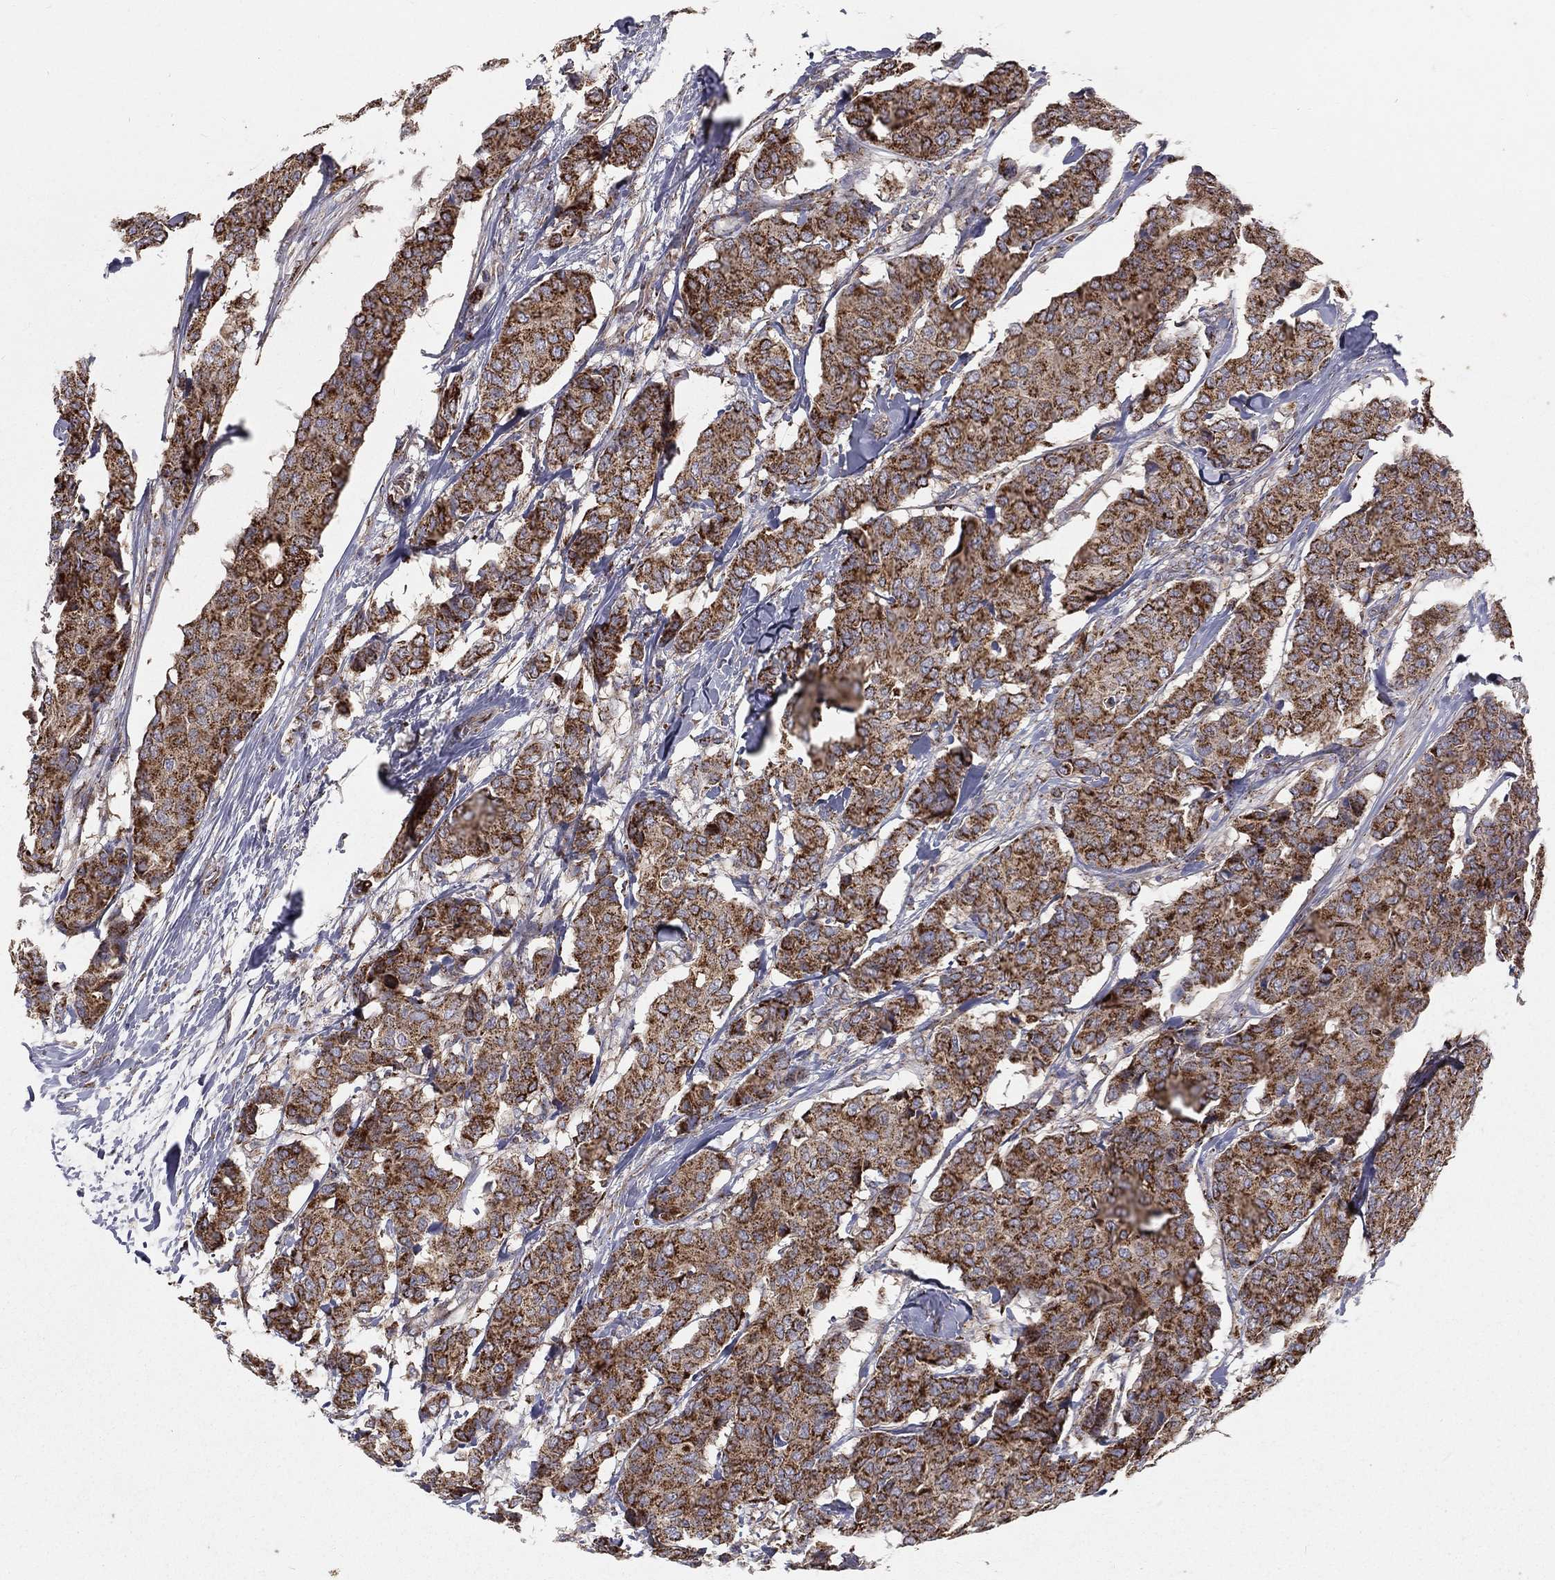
{"staining": {"intensity": "strong", "quantity": ">75%", "location": "cytoplasmic/membranous"}, "tissue": "breast cancer", "cell_type": "Tumor cells", "image_type": "cancer", "snomed": [{"axis": "morphology", "description": "Duct carcinoma"}, {"axis": "topography", "description": "Breast"}], "caption": "Immunohistochemical staining of human breast intraductal carcinoma displays high levels of strong cytoplasmic/membranous staining in about >75% of tumor cells.", "gene": "HADH", "patient": {"sex": "female", "age": 75}}